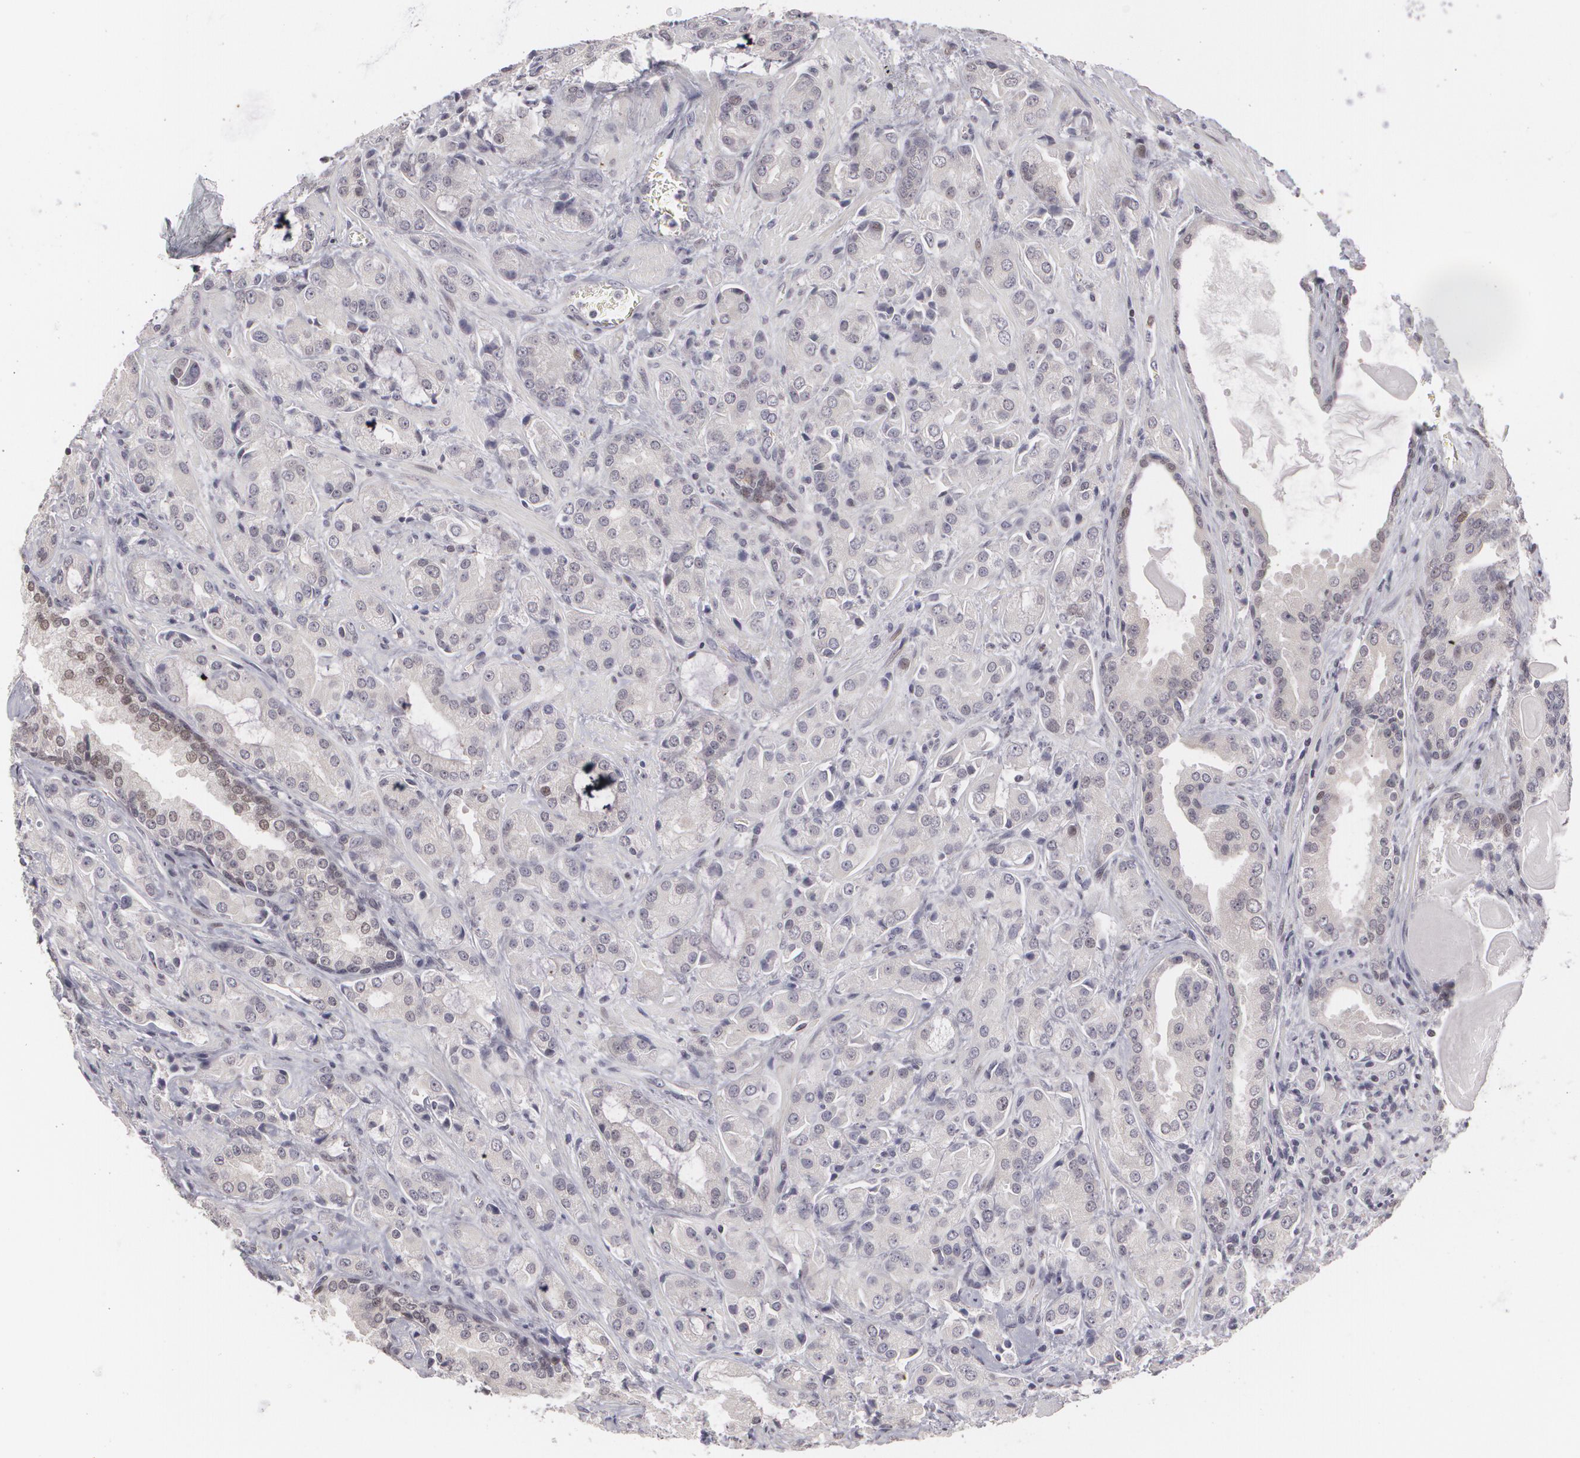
{"staining": {"intensity": "weak", "quantity": "<25%", "location": "nuclear"}, "tissue": "prostate cancer", "cell_type": "Tumor cells", "image_type": "cancer", "snomed": [{"axis": "morphology", "description": "Adenocarcinoma, Medium grade"}, {"axis": "topography", "description": "Prostate"}], "caption": "IHC photomicrograph of neoplastic tissue: human prostate medium-grade adenocarcinoma stained with DAB (3,3'-diaminobenzidine) displays no significant protein expression in tumor cells. (DAB (3,3'-diaminobenzidine) immunohistochemistry (IHC) visualized using brightfield microscopy, high magnification).", "gene": "ZBTB16", "patient": {"sex": "male", "age": 70}}